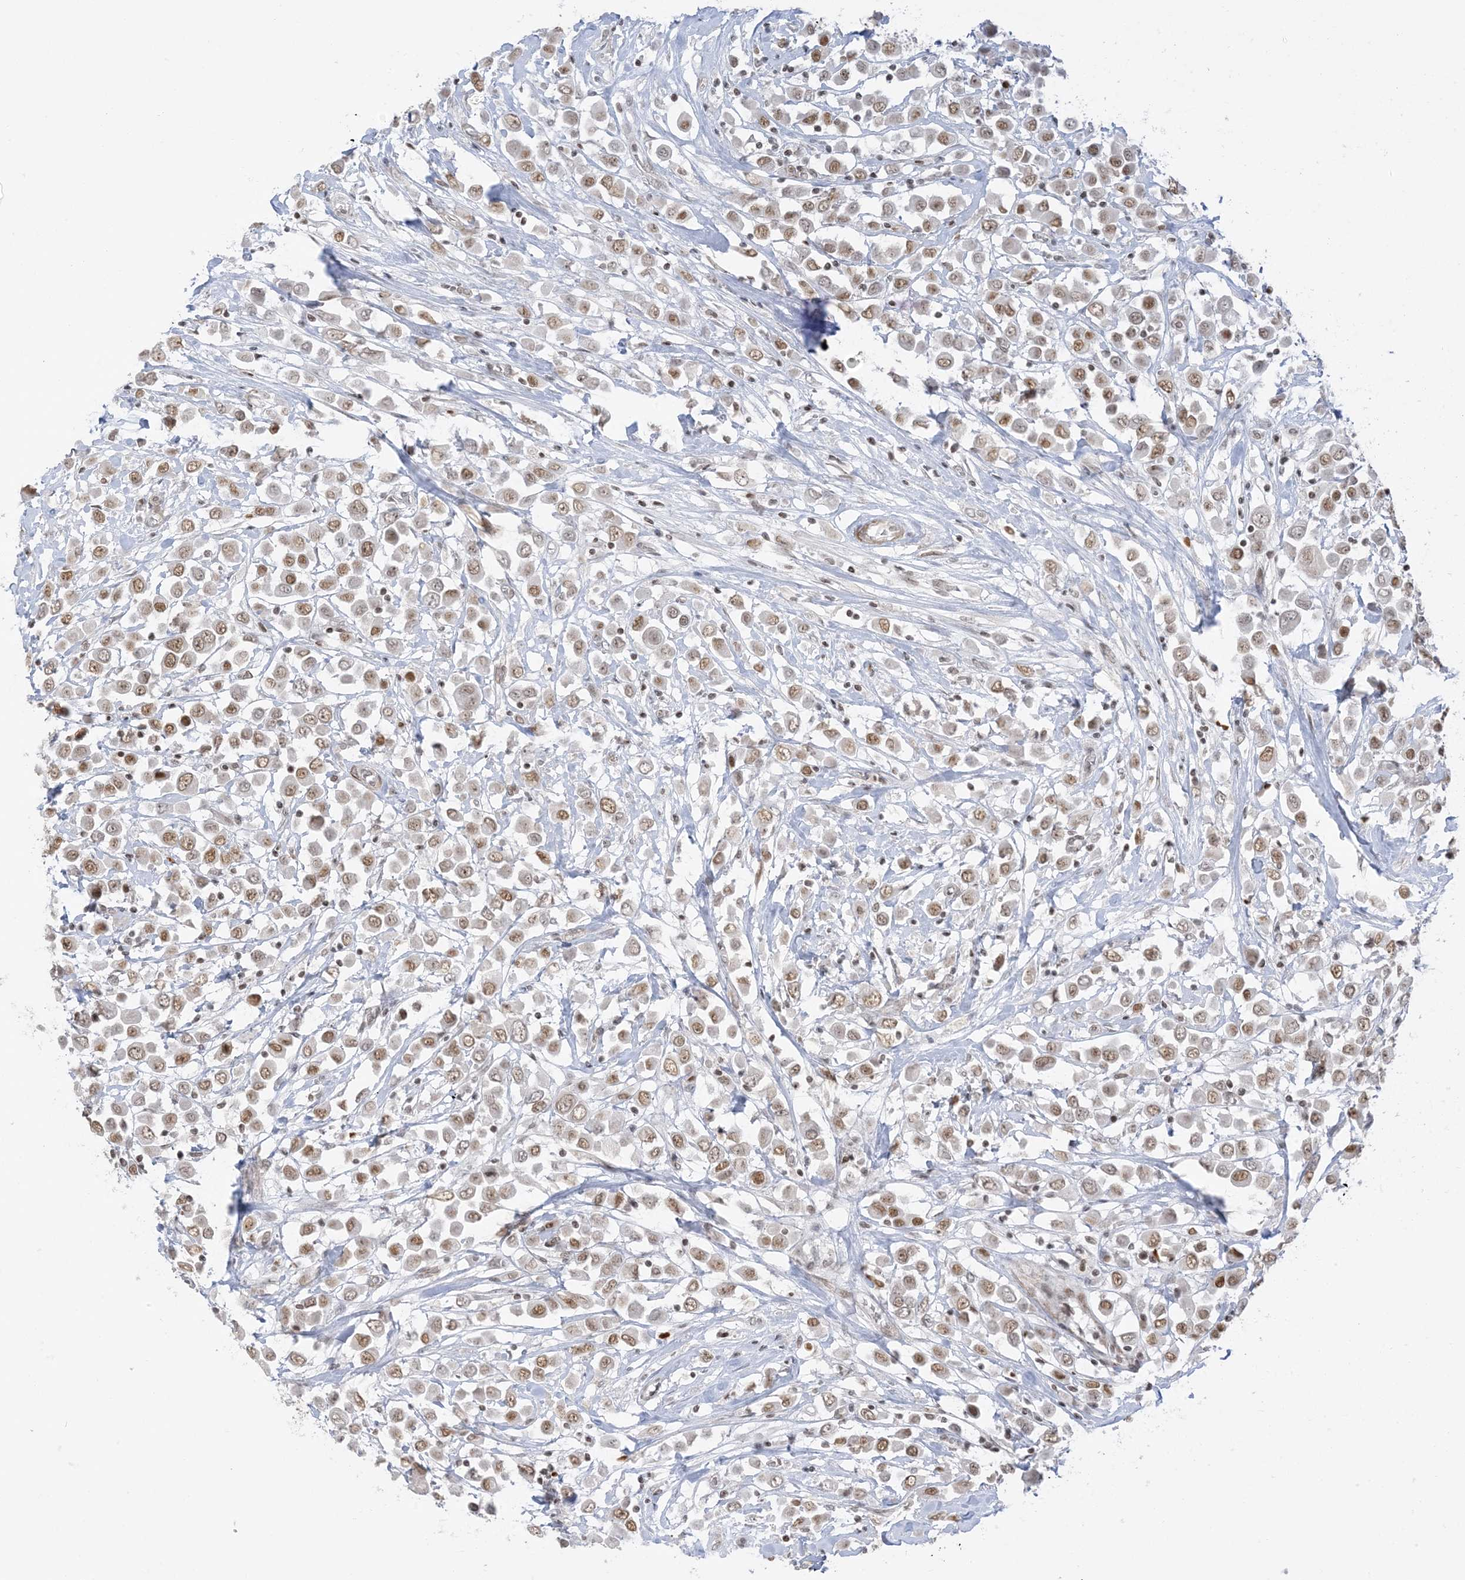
{"staining": {"intensity": "moderate", "quantity": ">75%", "location": "nuclear"}, "tissue": "breast cancer", "cell_type": "Tumor cells", "image_type": "cancer", "snomed": [{"axis": "morphology", "description": "Duct carcinoma"}, {"axis": "topography", "description": "Breast"}], "caption": "Moderate nuclear protein expression is identified in approximately >75% of tumor cells in breast cancer.", "gene": "METAP1D", "patient": {"sex": "female", "age": 61}}